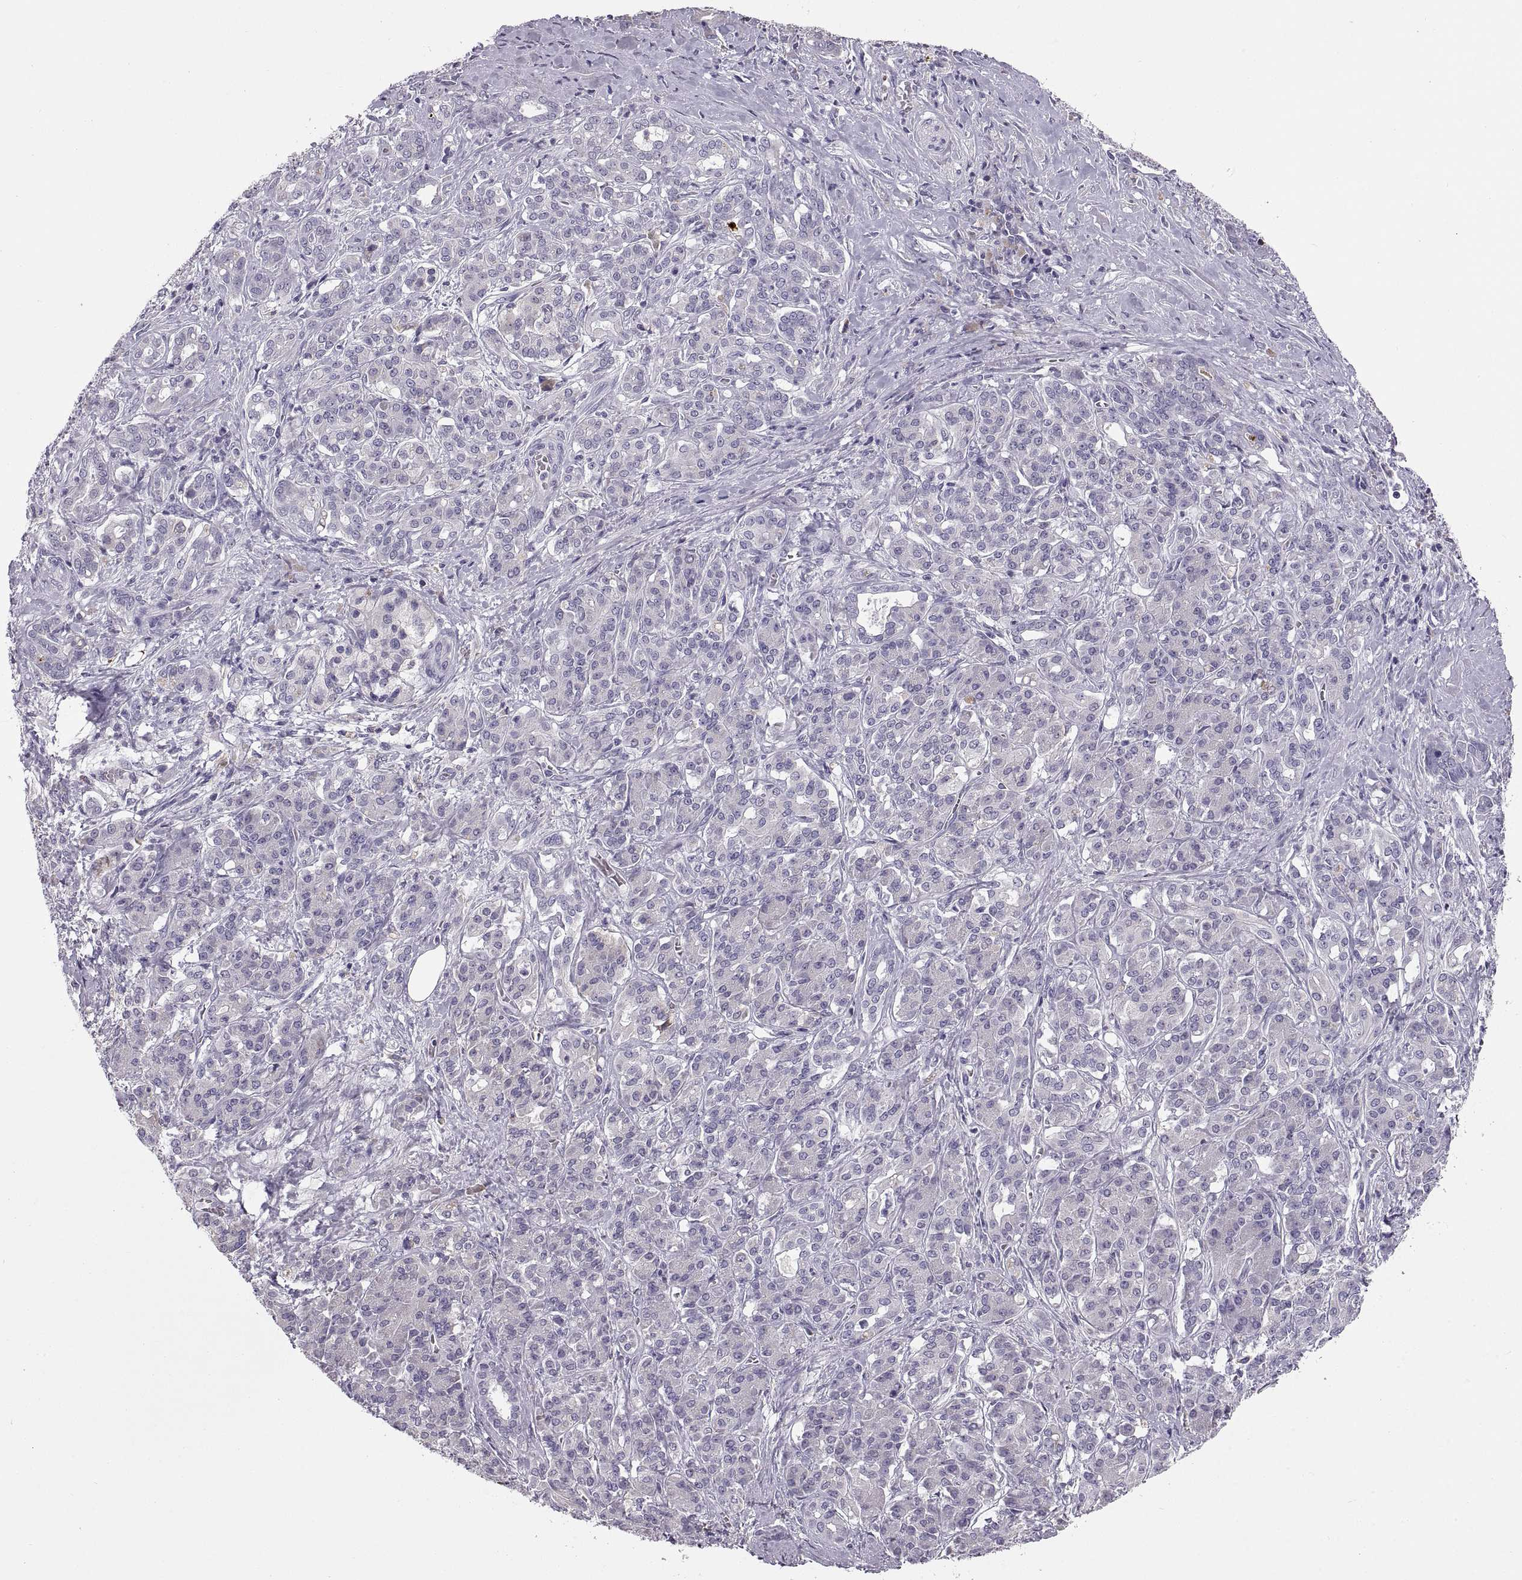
{"staining": {"intensity": "negative", "quantity": "none", "location": "none"}, "tissue": "pancreatic cancer", "cell_type": "Tumor cells", "image_type": "cancer", "snomed": [{"axis": "morphology", "description": "Normal tissue, NOS"}, {"axis": "morphology", "description": "Inflammation, NOS"}, {"axis": "morphology", "description": "Adenocarcinoma, NOS"}, {"axis": "topography", "description": "Pancreas"}], "caption": "This histopathology image is of pancreatic adenocarcinoma stained with immunohistochemistry to label a protein in brown with the nuclei are counter-stained blue. There is no staining in tumor cells.", "gene": "MAGEB18", "patient": {"sex": "male", "age": 57}}